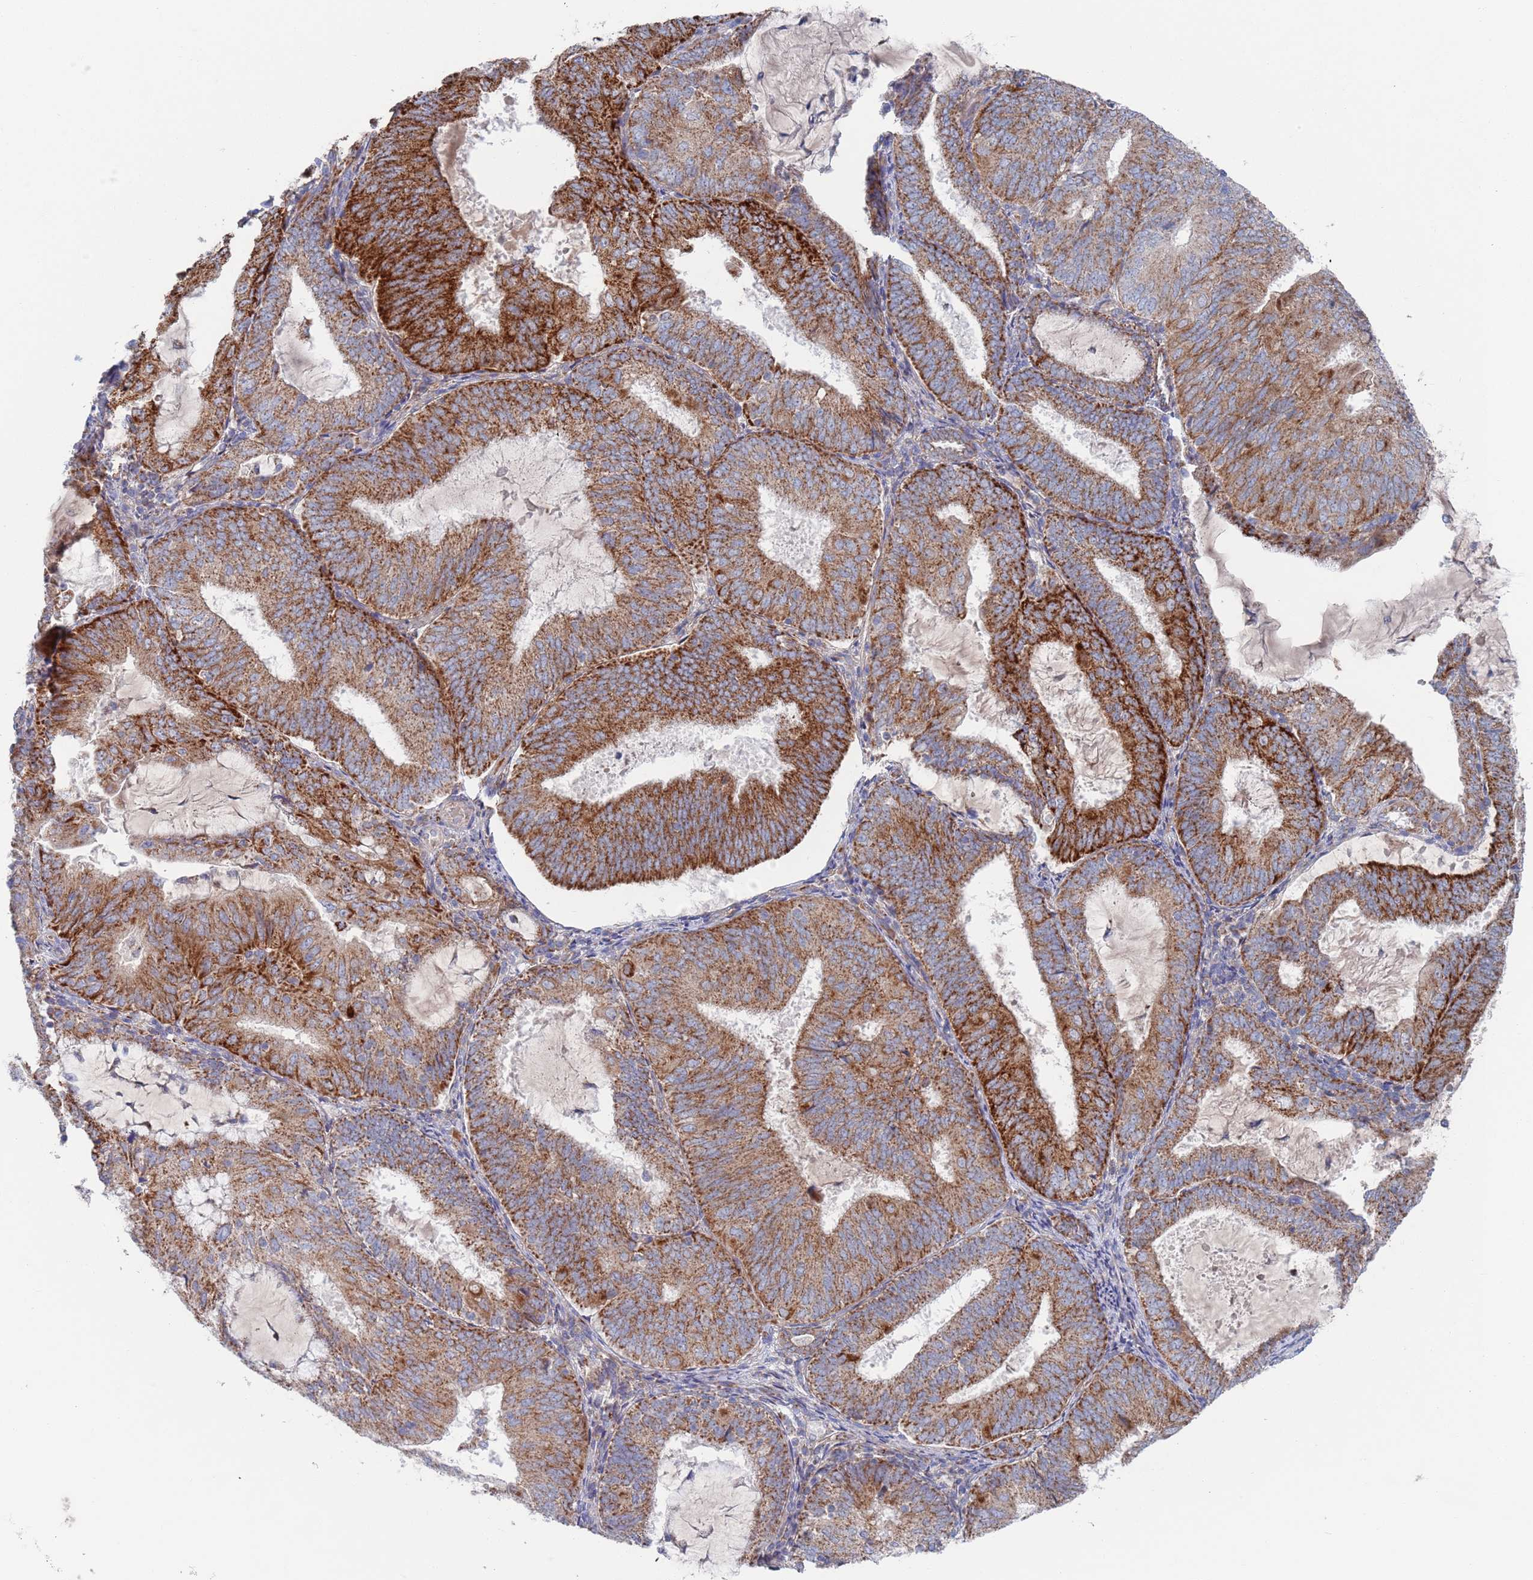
{"staining": {"intensity": "strong", "quantity": ">75%", "location": "cytoplasmic/membranous"}, "tissue": "endometrial cancer", "cell_type": "Tumor cells", "image_type": "cancer", "snomed": [{"axis": "morphology", "description": "Adenocarcinoma, NOS"}, {"axis": "topography", "description": "Endometrium"}], "caption": "This micrograph displays immunohistochemistry staining of endometrial cancer, with high strong cytoplasmic/membranous positivity in approximately >75% of tumor cells.", "gene": "CHCHD6", "patient": {"sex": "female", "age": 81}}